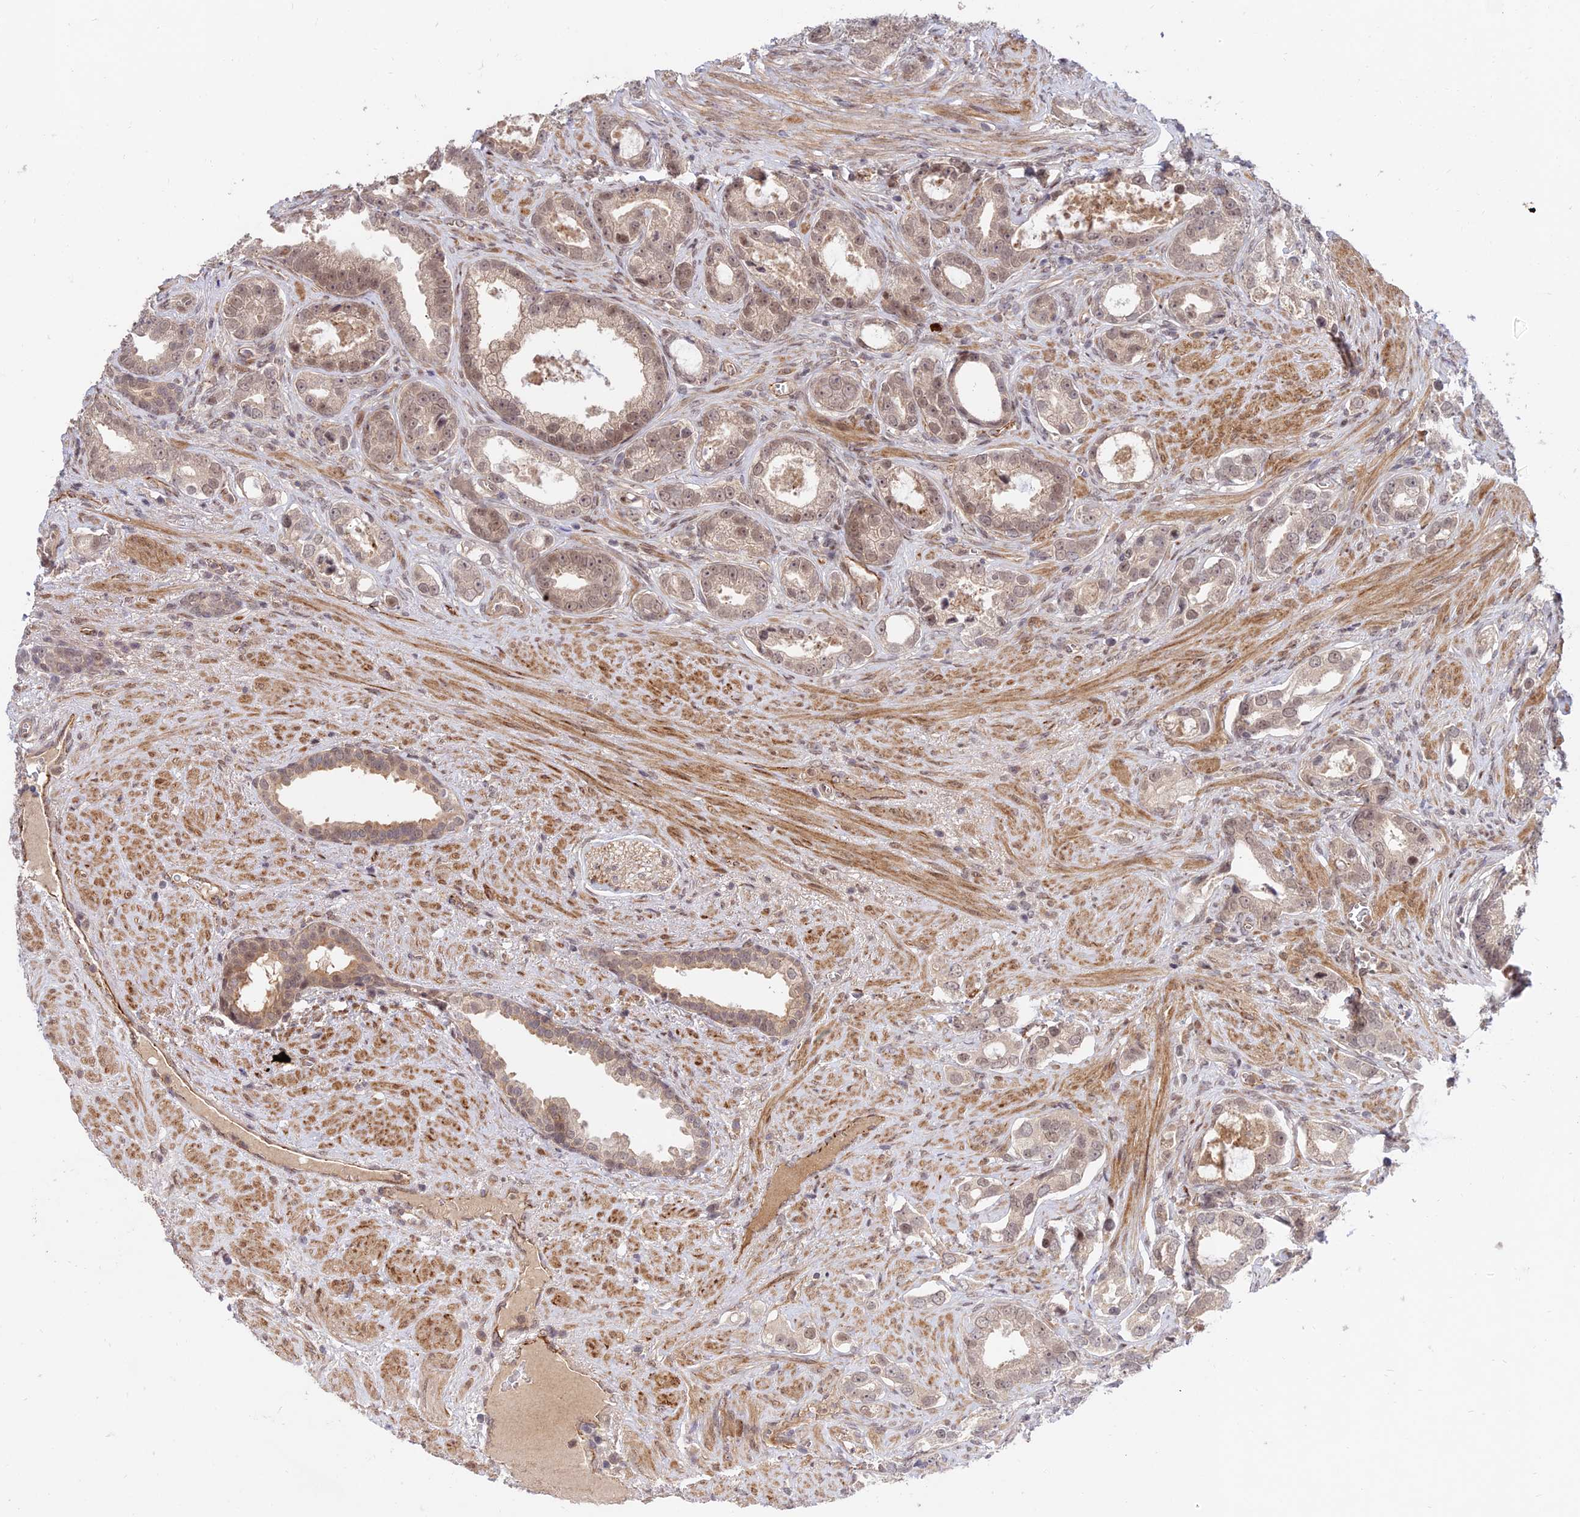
{"staining": {"intensity": "weak", "quantity": ">75%", "location": "cytoplasmic/membranous,nuclear"}, "tissue": "prostate cancer", "cell_type": "Tumor cells", "image_type": "cancer", "snomed": [{"axis": "morphology", "description": "Adenocarcinoma, High grade"}, {"axis": "topography", "description": "Prostate"}], "caption": "A photomicrograph of human prostate cancer (high-grade adenocarcinoma) stained for a protein reveals weak cytoplasmic/membranous and nuclear brown staining in tumor cells. The protein of interest is stained brown, and the nuclei are stained in blue (DAB IHC with brightfield microscopy, high magnification).", "gene": "ZNF85", "patient": {"sex": "male", "age": 67}}